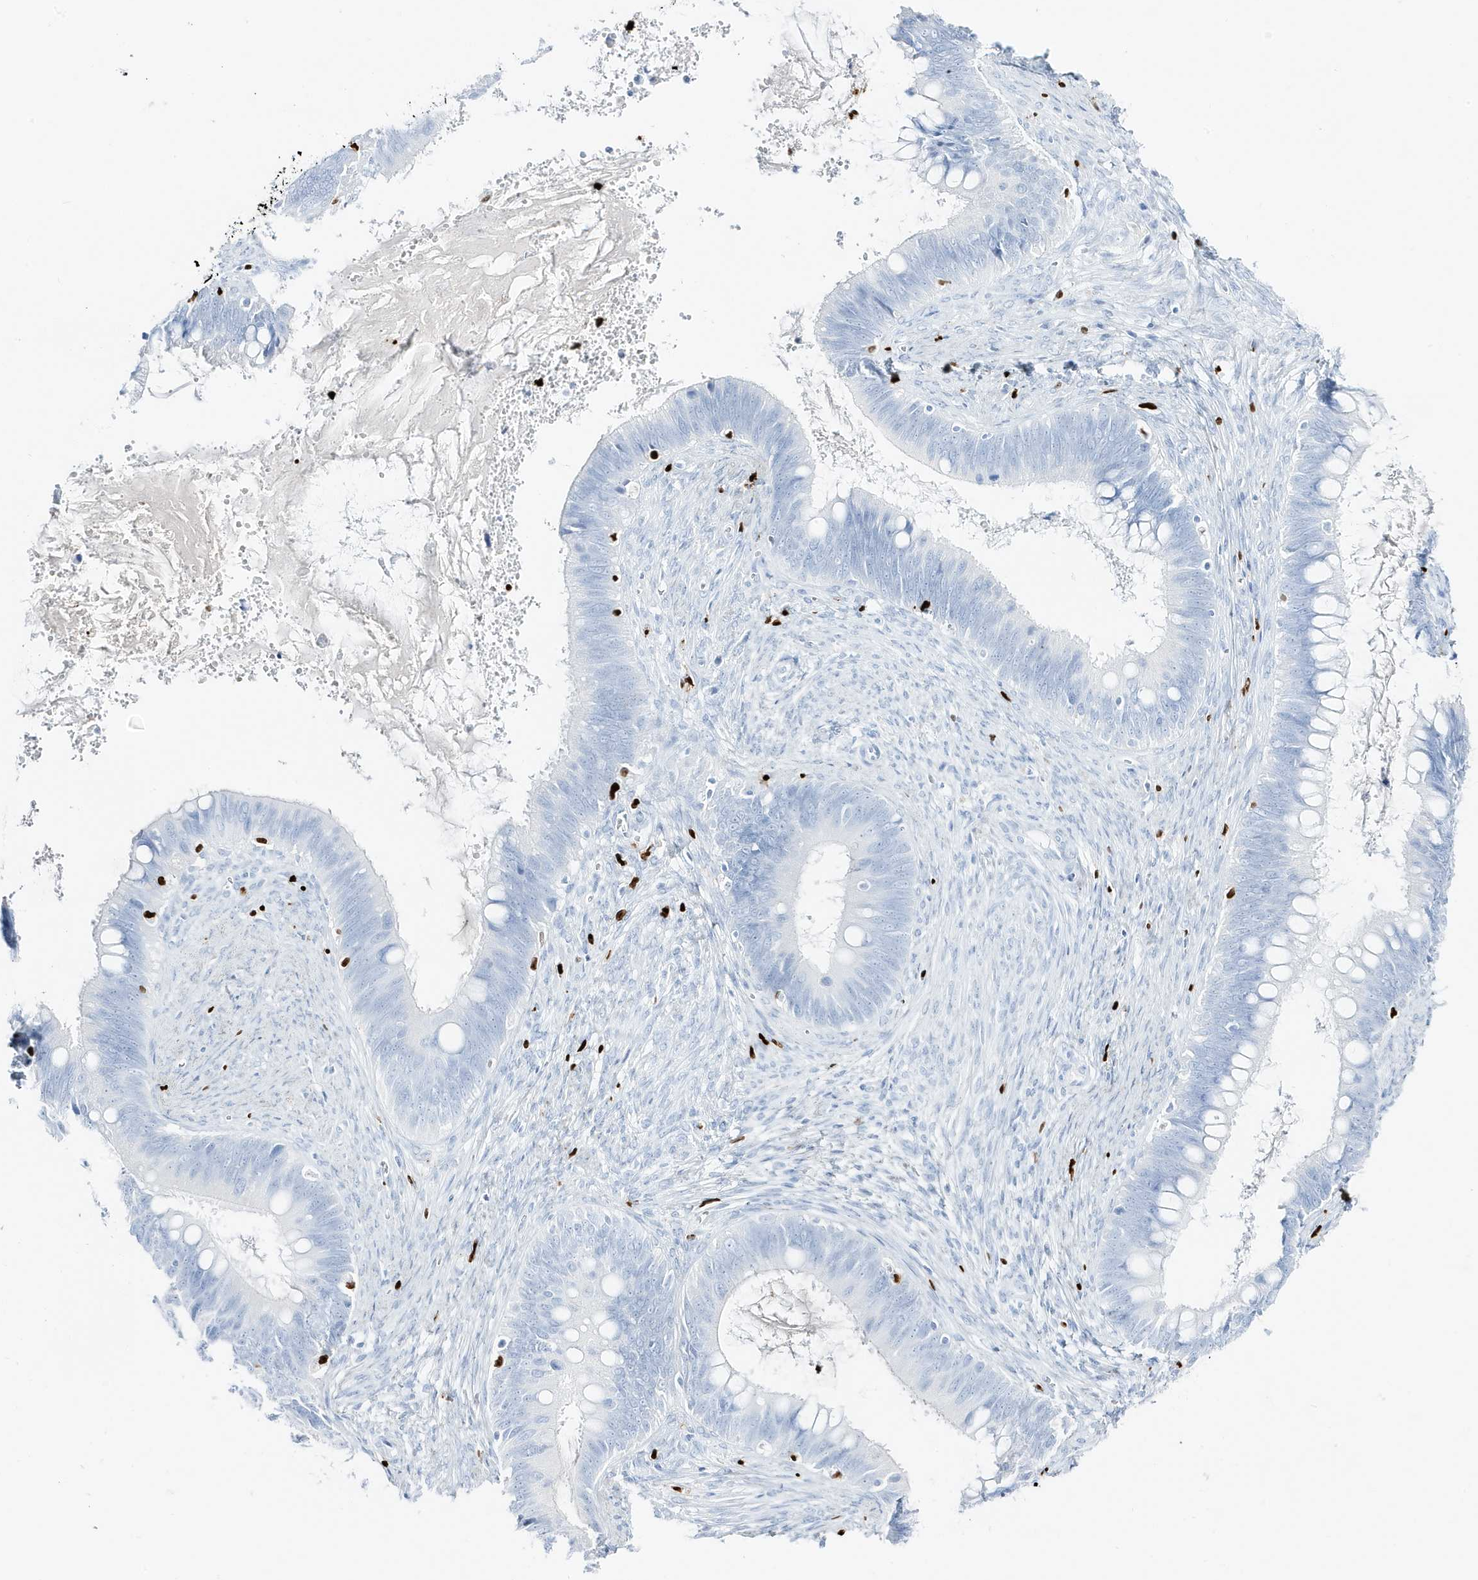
{"staining": {"intensity": "negative", "quantity": "none", "location": "none"}, "tissue": "cervical cancer", "cell_type": "Tumor cells", "image_type": "cancer", "snomed": [{"axis": "morphology", "description": "Adenocarcinoma, NOS"}, {"axis": "topography", "description": "Cervix"}], "caption": "A high-resolution photomicrograph shows immunohistochemistry staining of cervical cancer, which reveals no significant expression in tumor cells.", "gene": "MNDA", "patient": {"sex": "female", "age": 42}}